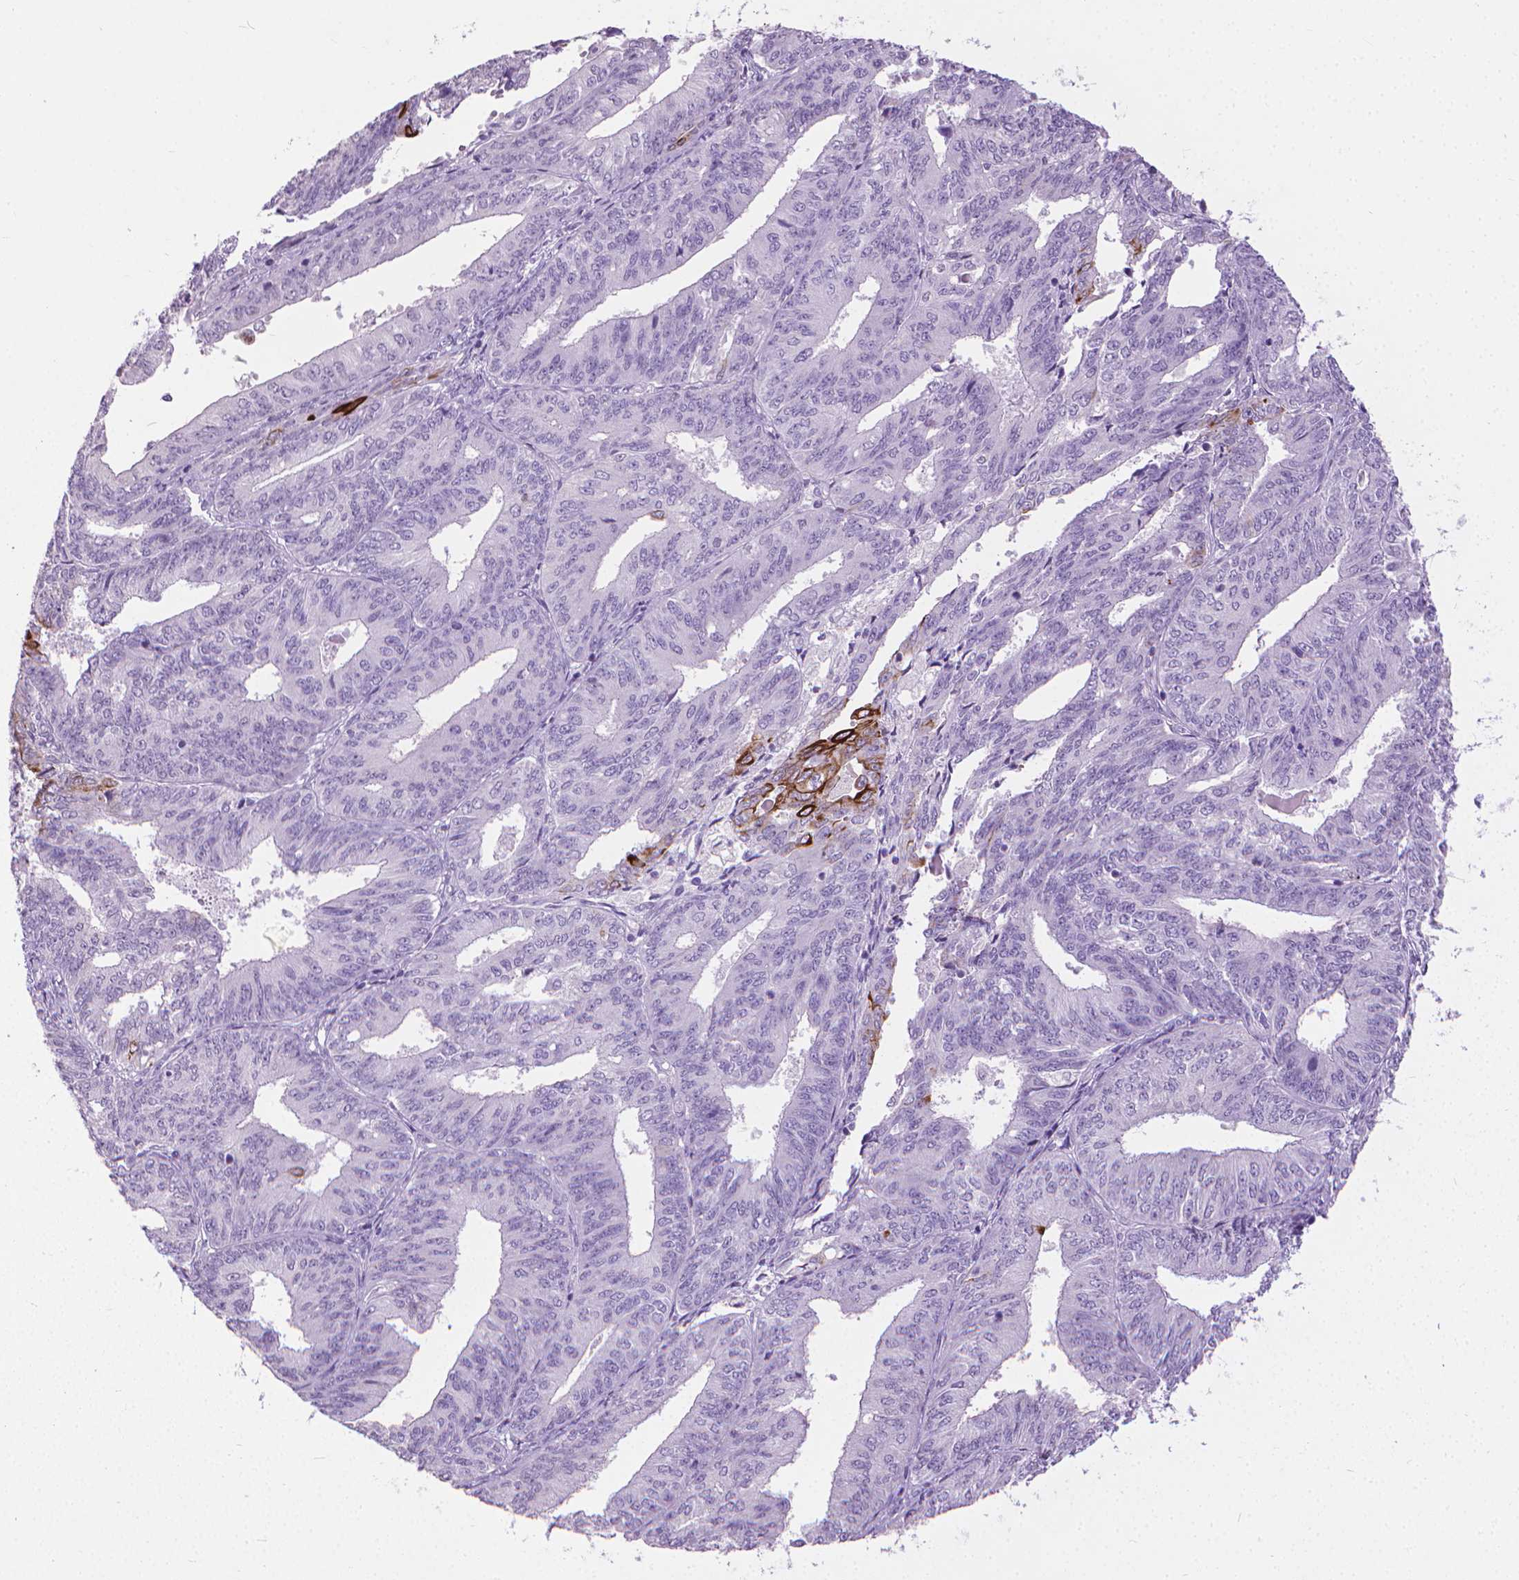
{"staining": {"intensity": "negative", "quantity": "none", "location": "none"}, "tissue": "endometrial cancer", "cell_type": "Tumor cells", "image_type": "cancer", "snomed": [{"axis": "morphology", "description": "Adenocarcinoma, NOS"}, {"axis": "topography", "description": "Endometrium"}], "caption": "A micrograph of human endometrial cancer (adenocarcinoma) is negative for staining in tumor cells.", "gene": "KRT5", "patient": {"sex": "female", "age": 58}}